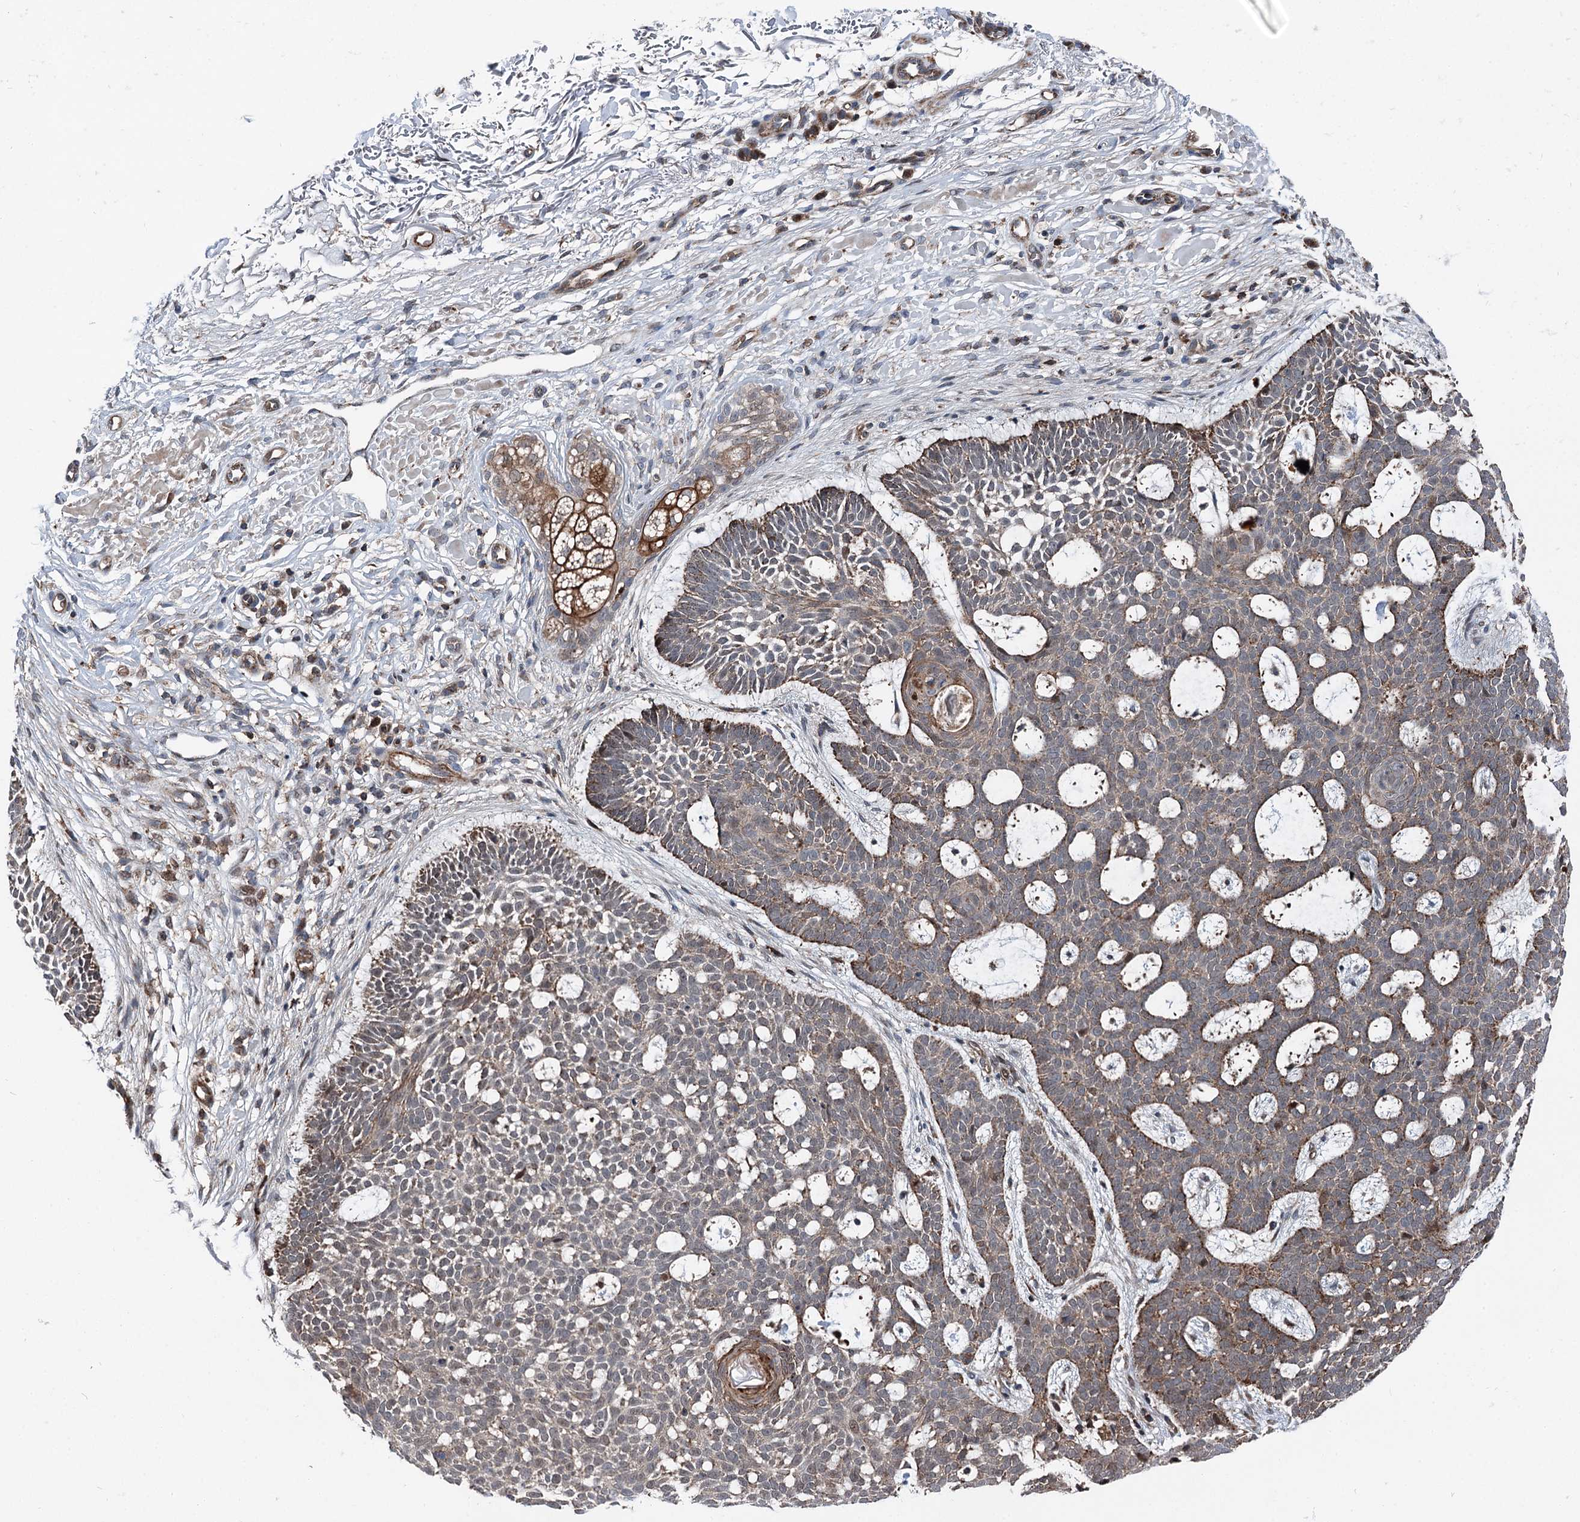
{"staining": {"intensity": "weak", "quantity": "25%-75%", "location": "cytoplasmic/membranous"}, "tissue": "skin cancer", "cell_type": "Tumor cells", "image_type": "cancer", "snomed": [{"axis": "morphology", "description": "Basal cell carcinoma"}, {"axis": "topography", "description": "Skin"}], "caption": "Tumor cells demonstrate low levels of weak cytoplasmic/membranous expression in approximately 25%-75% of cells in human skin cancer.", "gene": "POLR1D", "patient": {"sex": "male", "age": 85}}